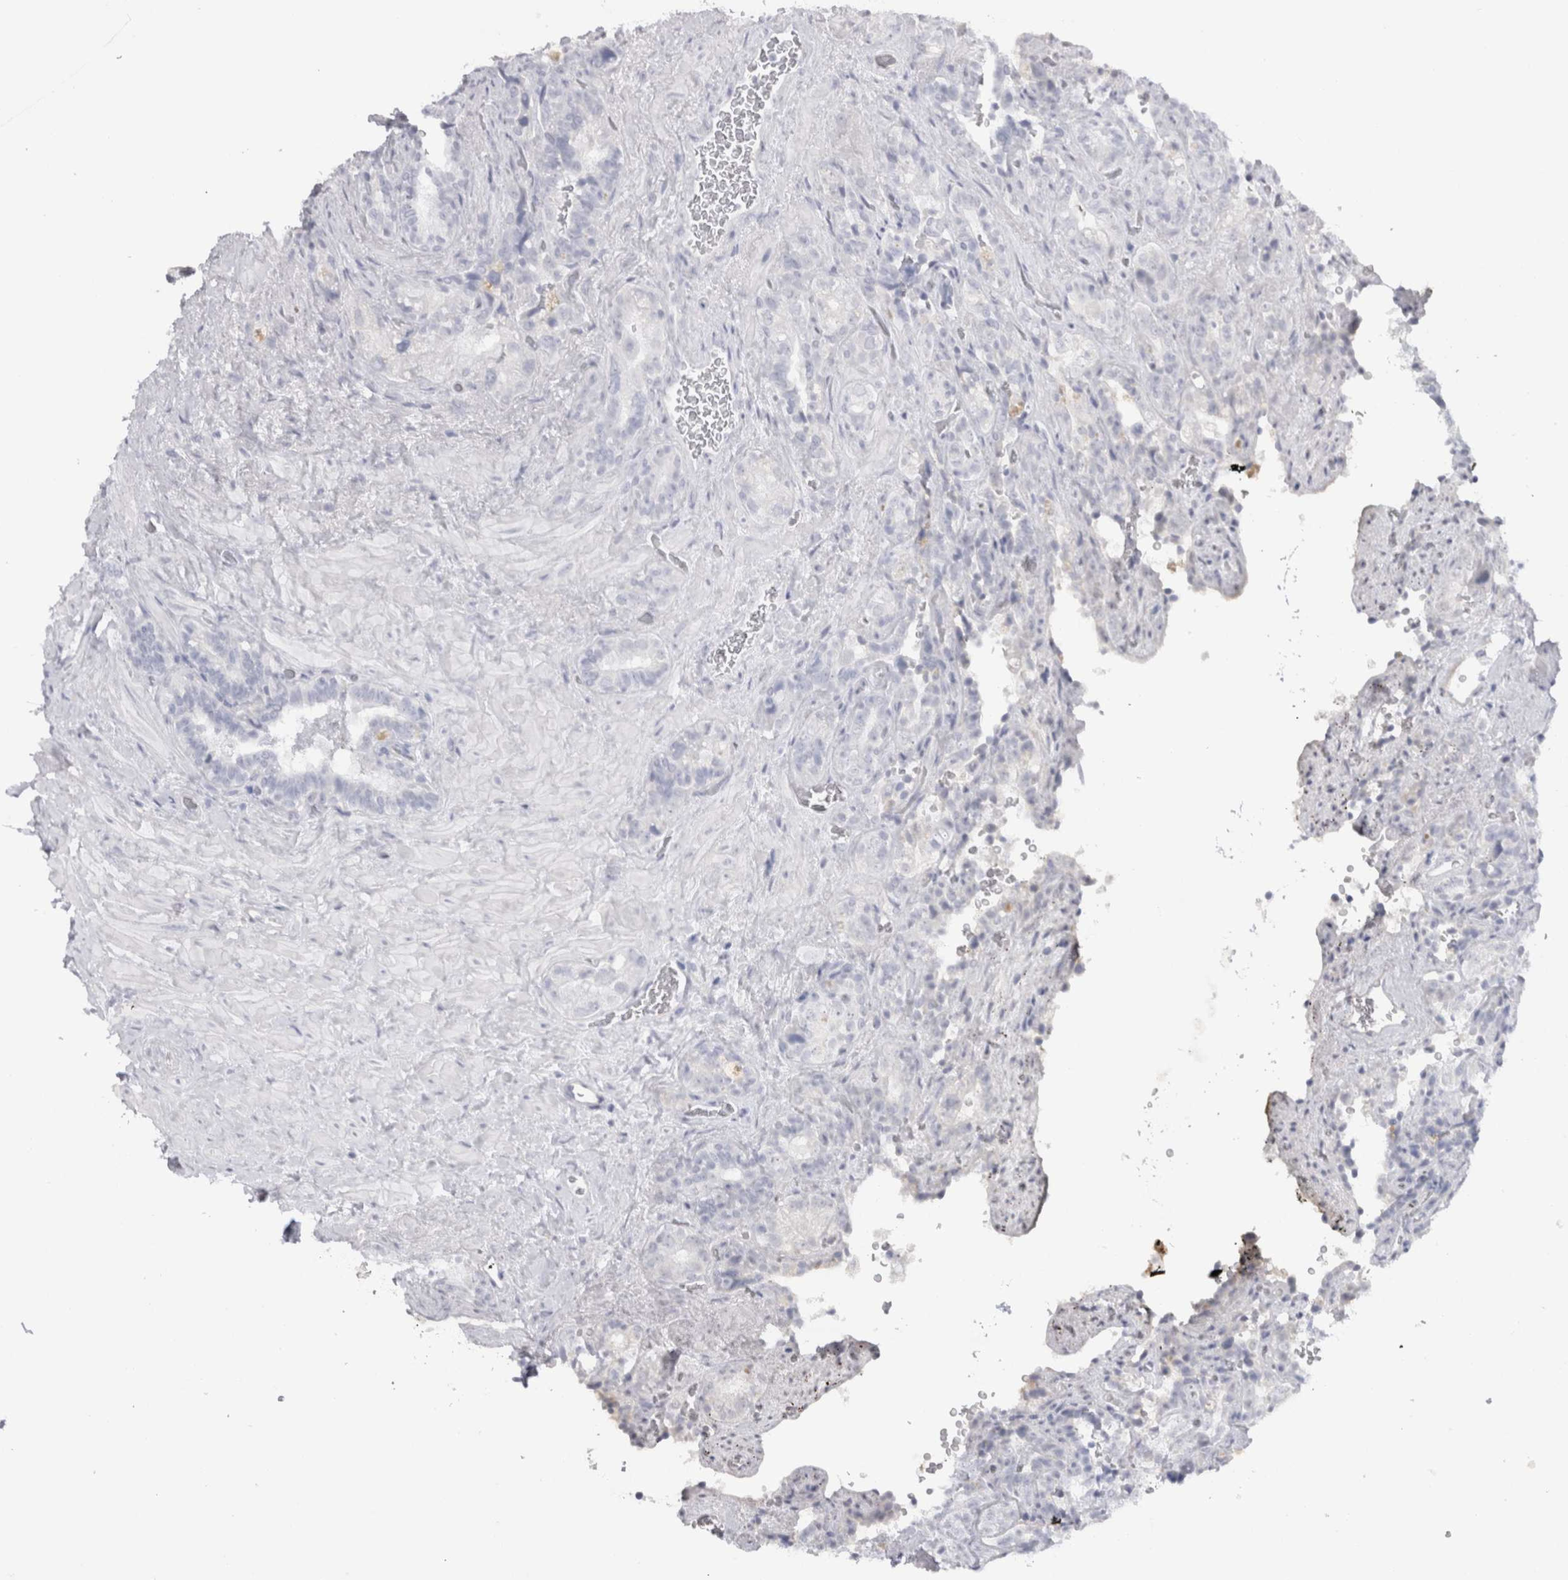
{"staining": {"intensity": "negative", "quantity": "none", "location": "none"}, "tissue": "seminal vesicle", "cell_type": "Glandular cells", "image_type": "normal", "snomed": [{"axis": "morphology", "description": "Normal tissue, NOS"}, {"axis": "topography", "description": "Prostate"}, {"axis": "topography", "description": "Seminal veicle"}], "caption": "This is an immunohistochemistry image of normal seminal vesicle. There is no staining in glandular cells.", "gene": "CDH17", "patient": {"sex": "male", "age": 67}}